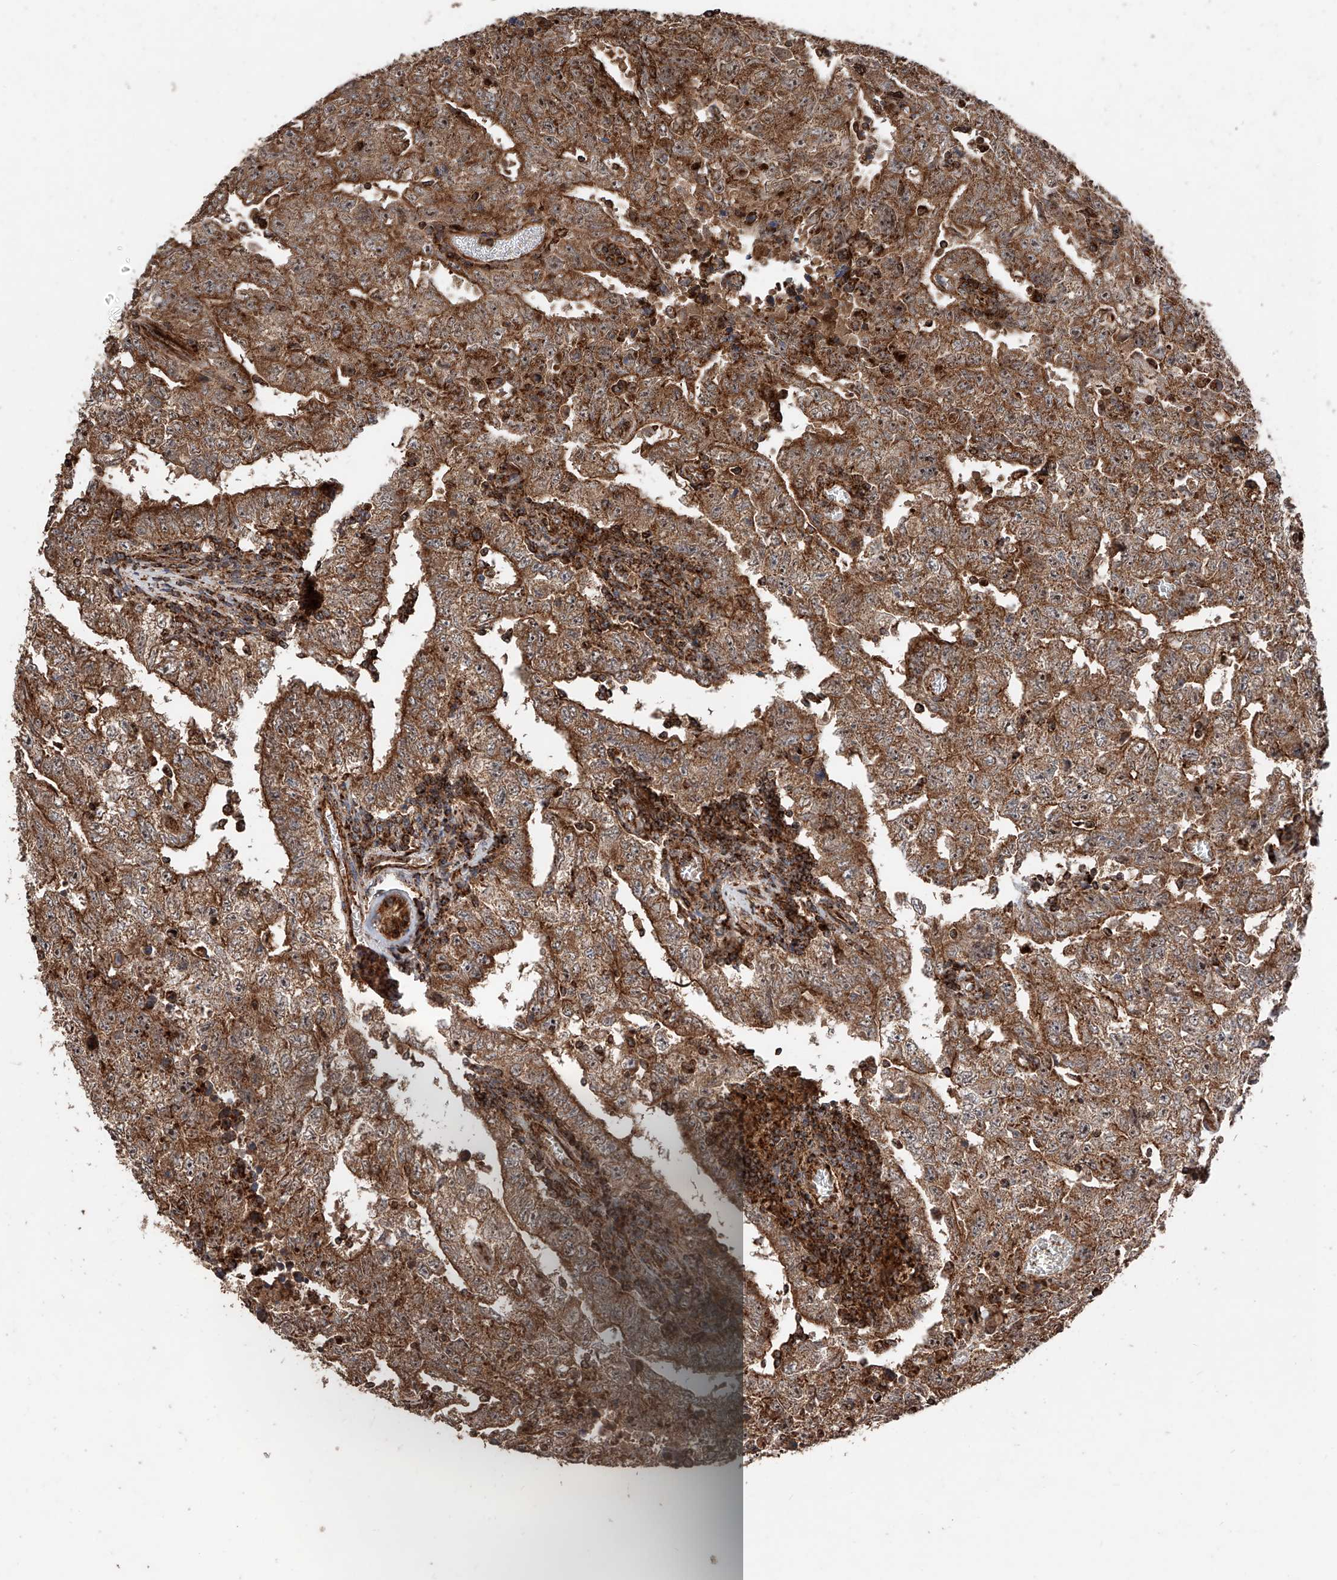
{"staining": {"intensity": "moderate", "quantity": ">75%", "location": "cytoplasmic/membranous"}, "tissue": "testis cancer", "cell_type": "Tumor cells", "image_type": "cancer", "snomed": [{"axis": "morphology", "description": "Carcinoma, Embryonal, NOS"}, {"axis": "topography", "description": "Testis"}], "caption": "Immunohistochemistry (IHC) (DAB (3,3'-diaminobenzidine)) staining of testis cancer (embryonal carcinoma) exhibits moderate cytoplasmic/membranous protein staining in about >75% of tumor cells.", "gene": "PISD", "patient": {"sex": "male", "age": 26}}